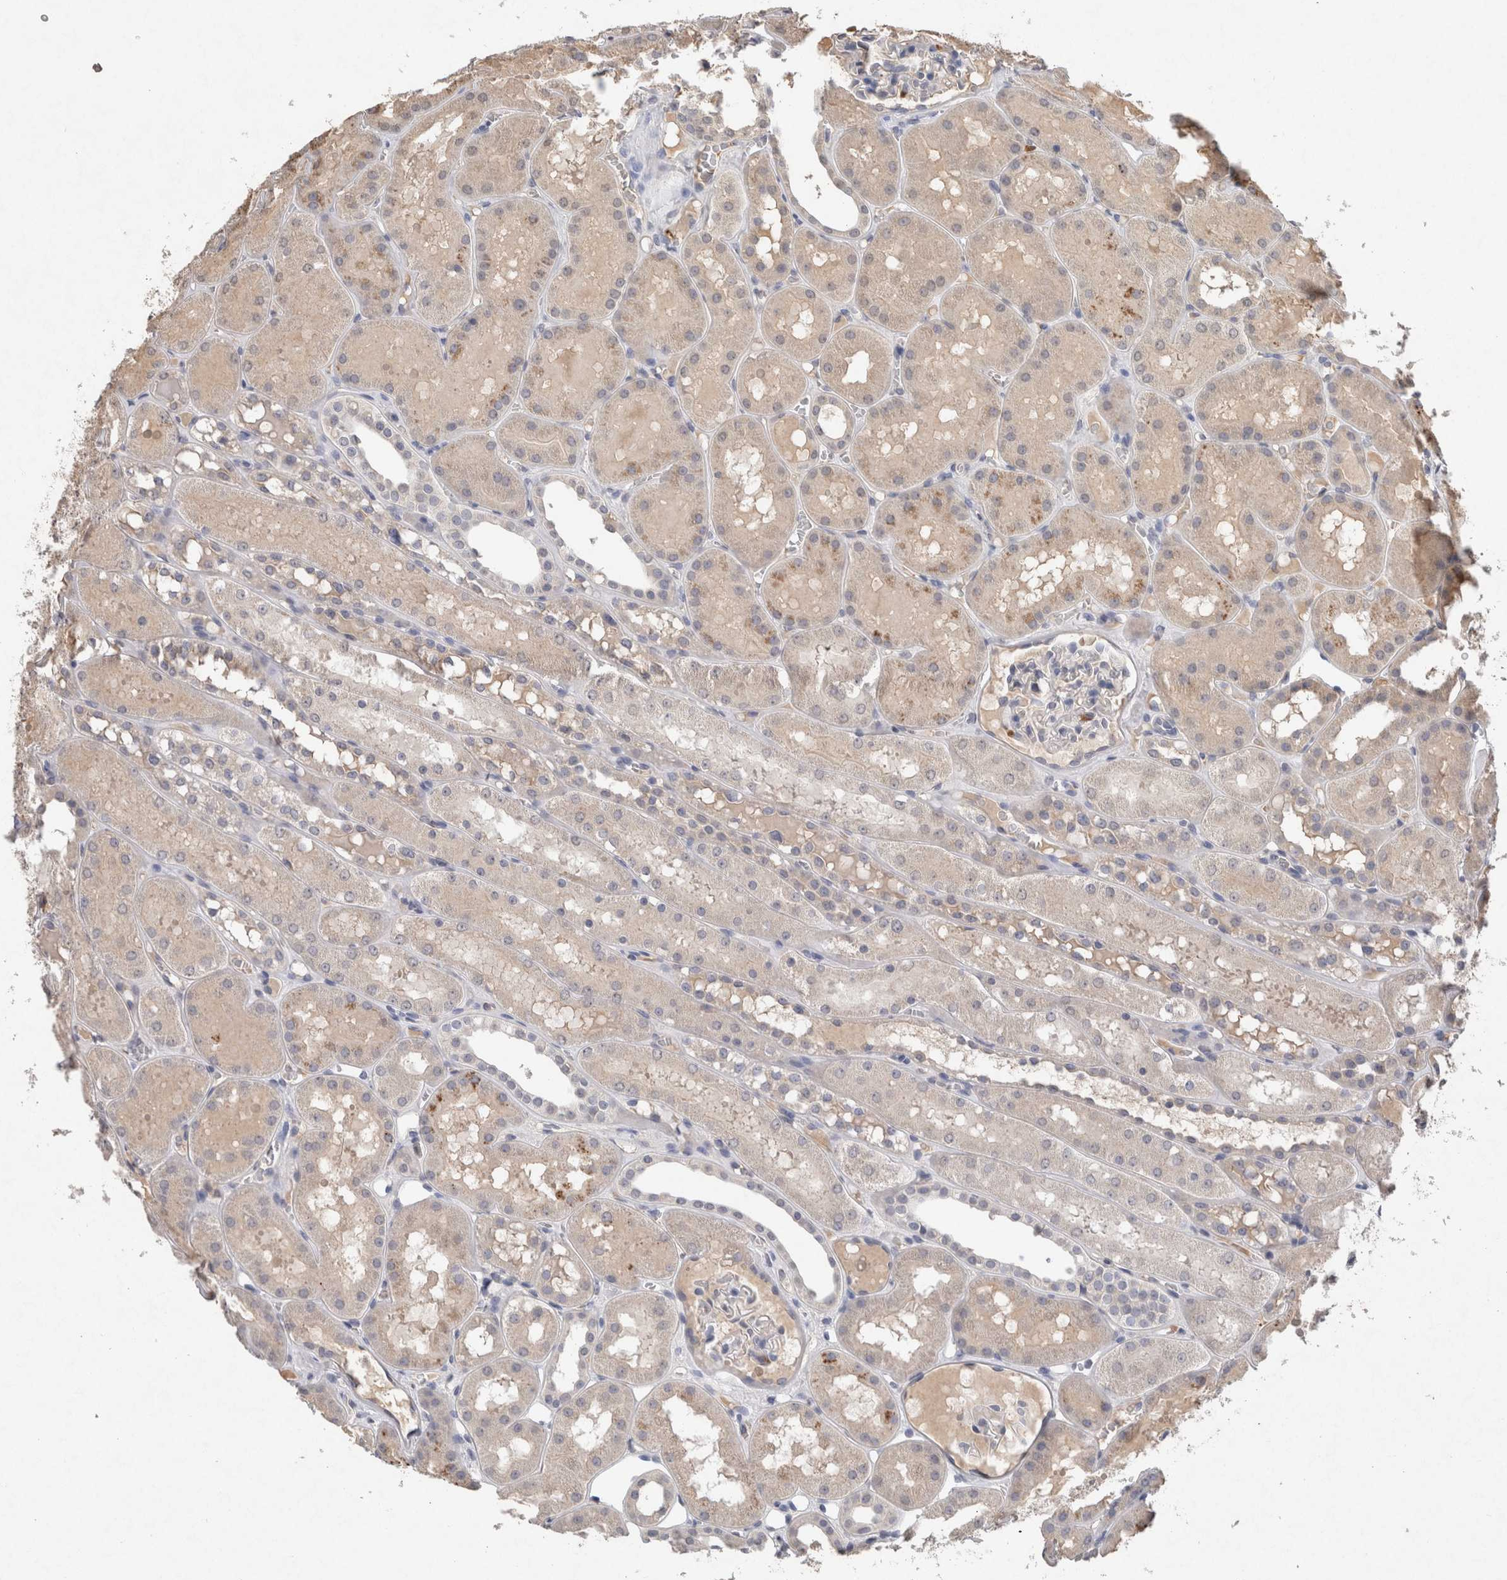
{"staining": {"intensity": "negative", "quantity": "none", "location": "none"}, "tissue": "kidney", "cell_type": "Cells in glomeruli", "image_type": "normal", "snomed": [{"axis": "morphology", "description": "Normal tissue, NOS"}, {"axis": "topography", "description": "Kidney"}, {"axis": "topography", "description": "Urinary bladder"}], "caption": "Immunohistochemistry of normal human kidney demonstrates no expression in cells in glomeruli. Brightfield microscopy of immunohistochemistry (IHC) stained with DAB (brown) and hematoxylin (blue), captured at high magnification.", "gene": "FABP7", "patient": {"sex": "male", "age": 16}}